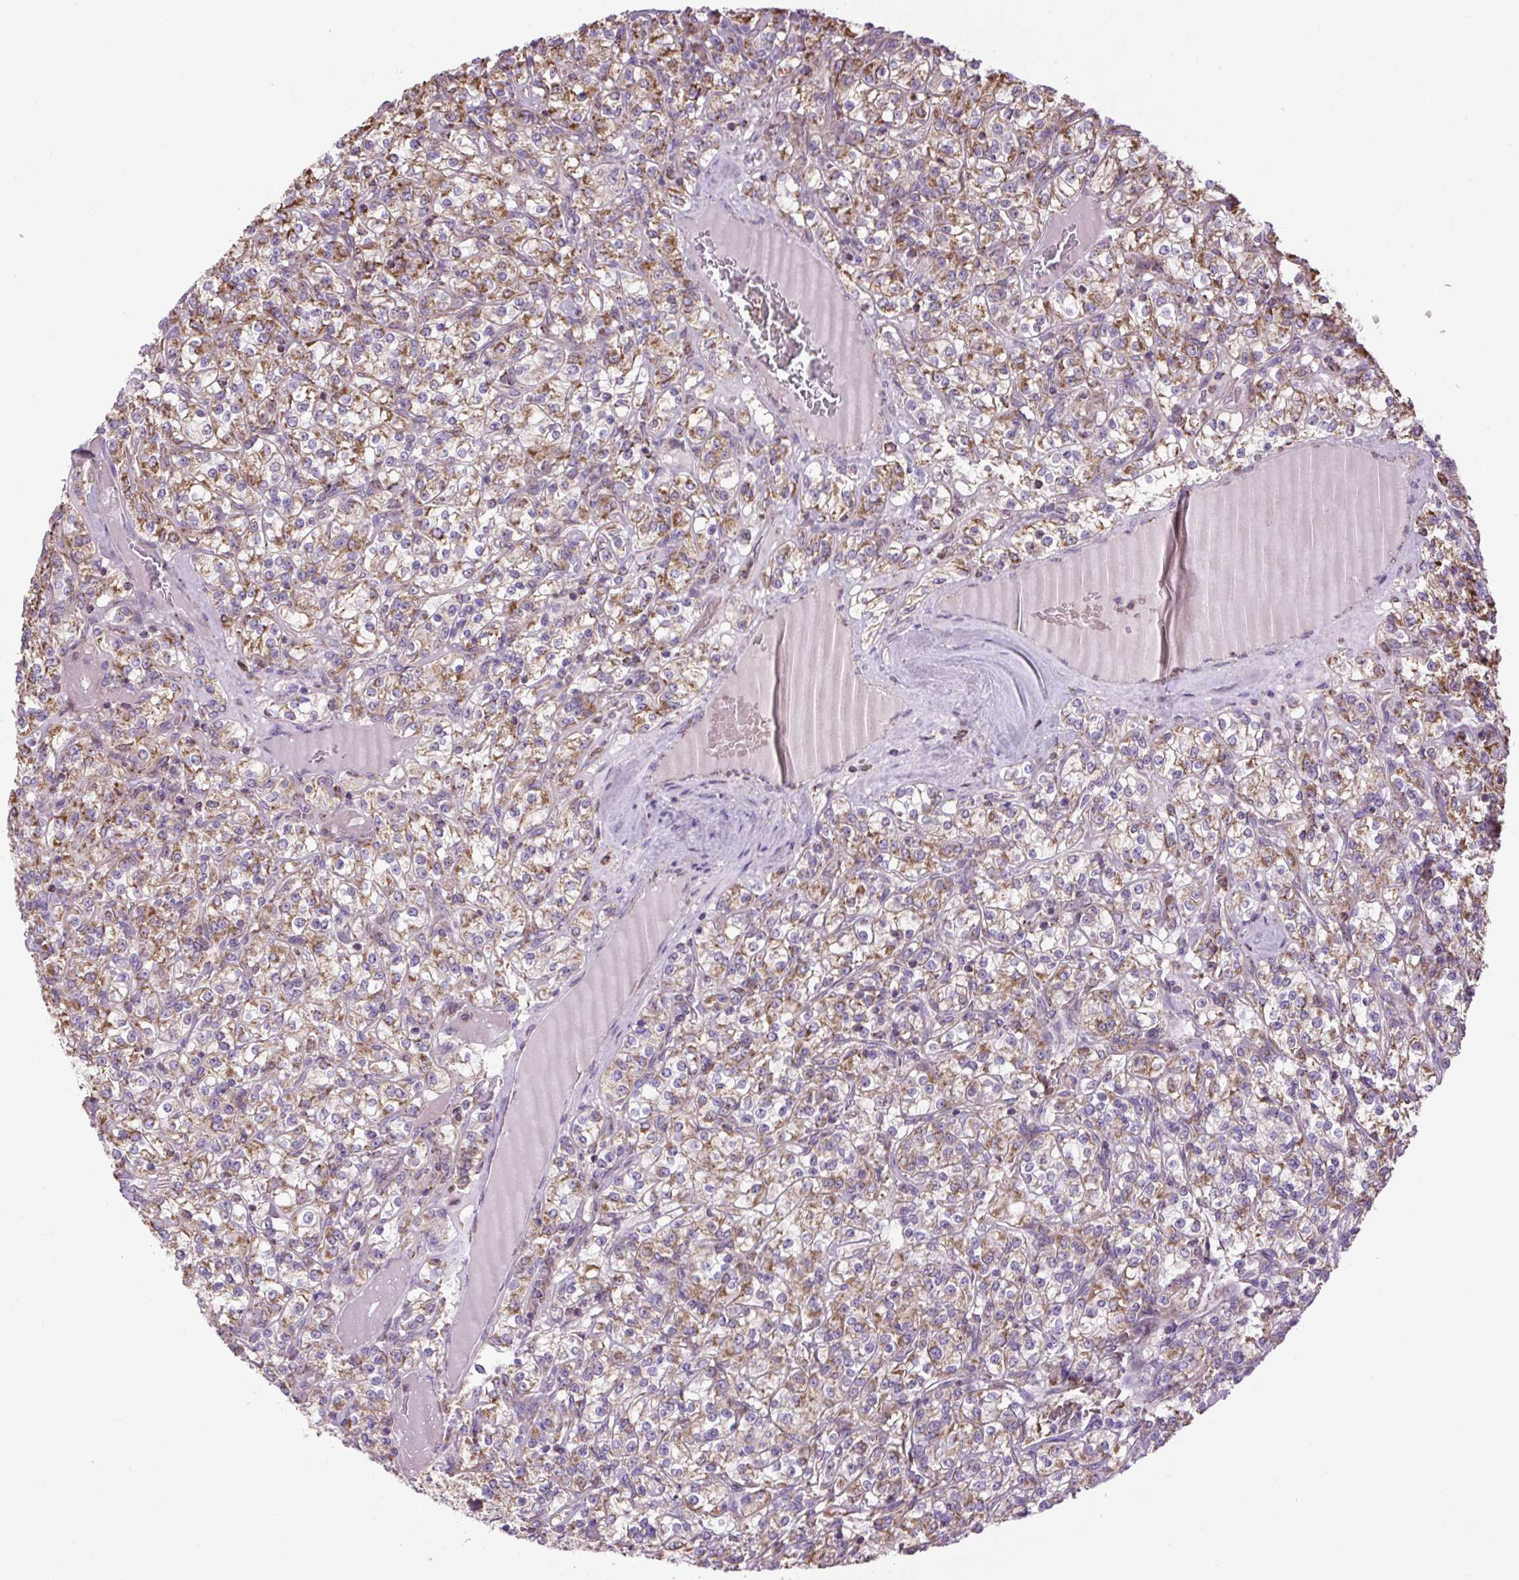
{"staining": {"intensity": "moderate", "quantity": ">75%", "location": "cytoplasmic/membranous"}, "tissue": "renal cancer", "cell_type": "Tumor cells", "image_type": "cancer", "snomed": [{"axis": "morphology", "description": "Adenocarcinoma, NOS"}, {"axis": "topography", "description": "Kidney"}], "caption": "IHC histopathology image of neoplastic tissue: human renal cancer (adenocarcinoma) stained using IHC demonstrates medium levels of moderate protein expression localized specifically in the cytoplasmic/membranous of tumor cells, appearing as a cytoplasmic/membranous brown color.", "gene": "PLCG1", "patient": {"sex": "male", "age": 77}}